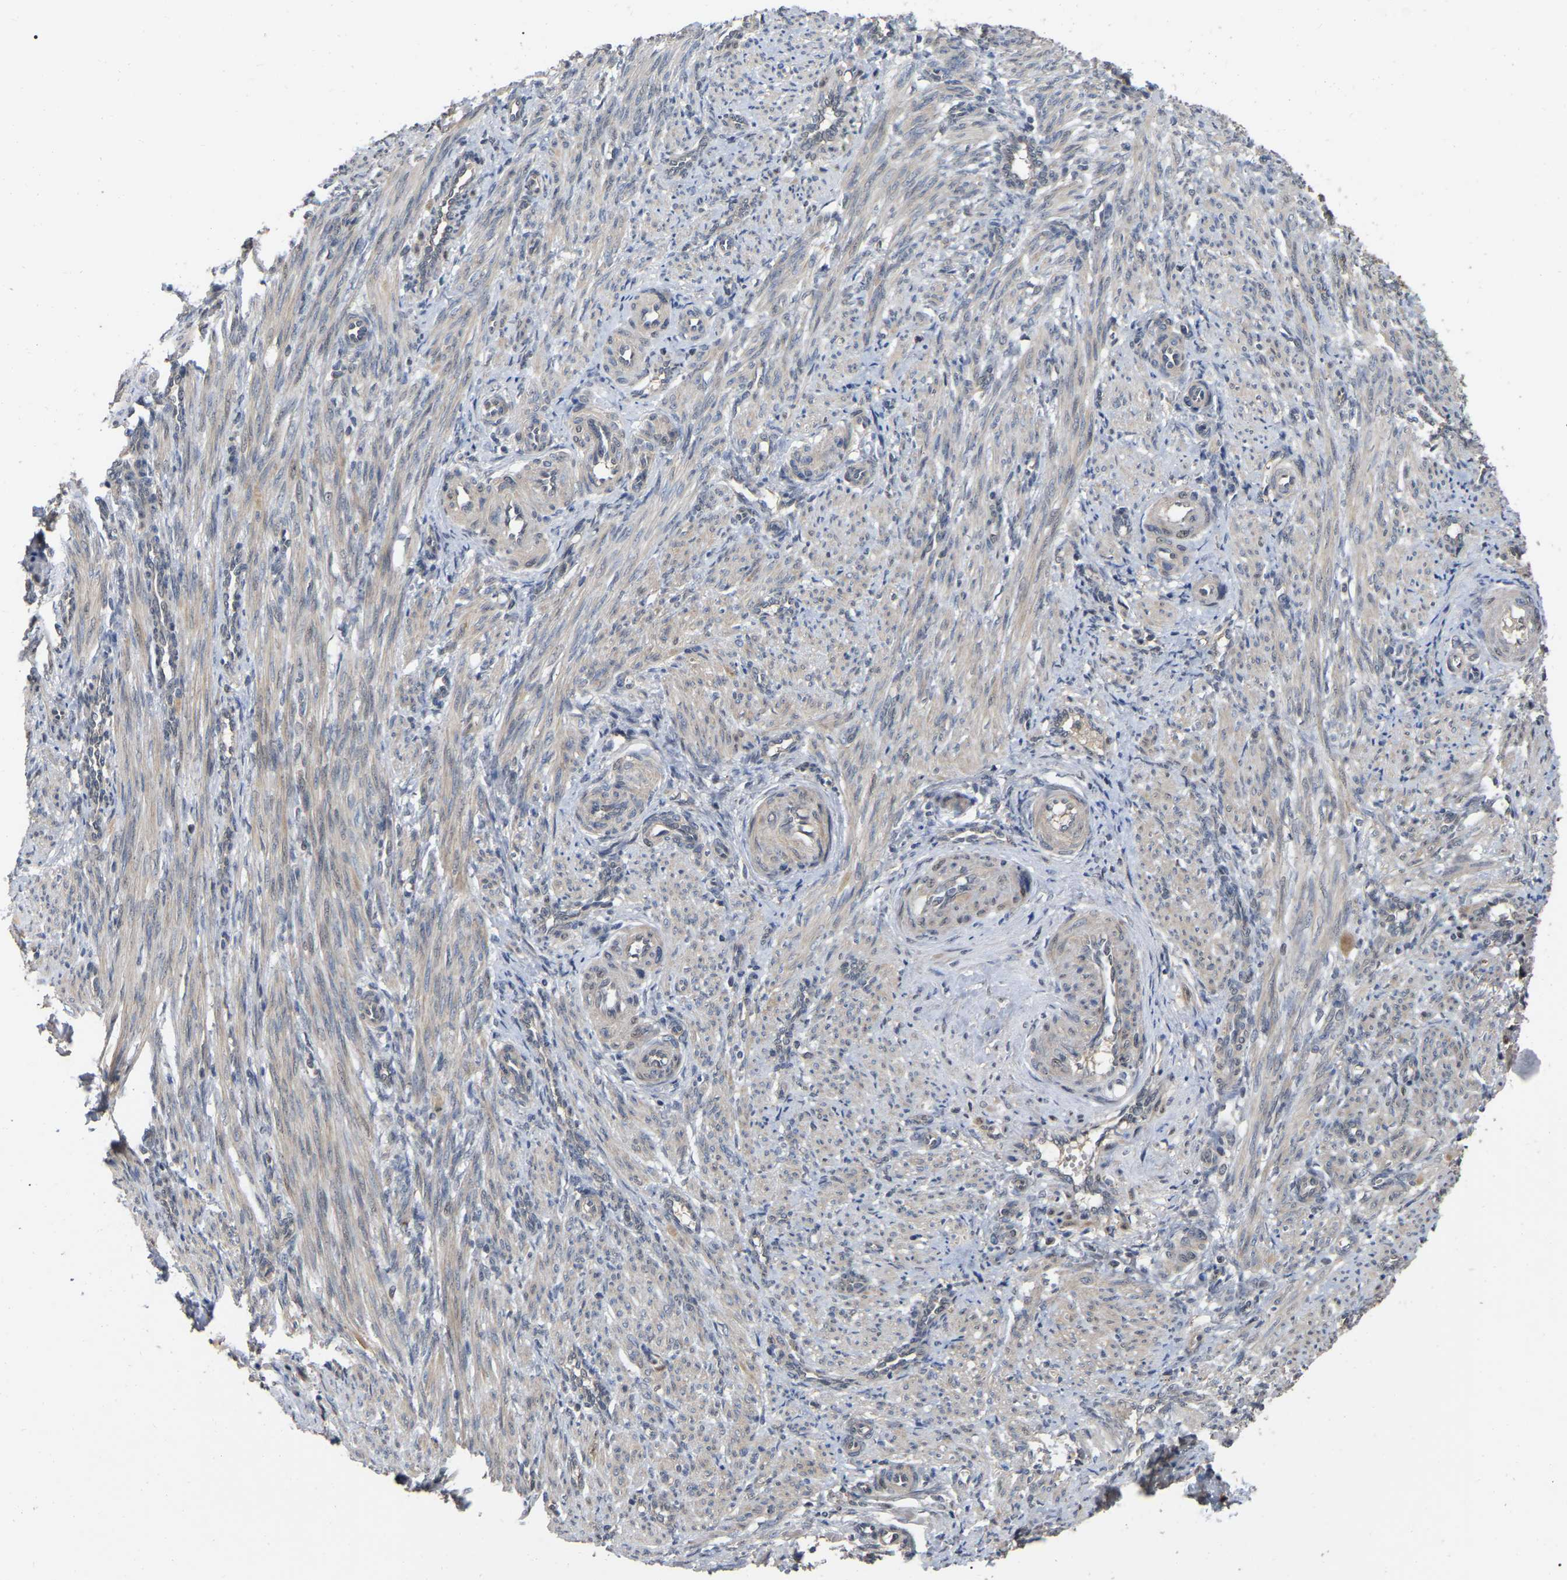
{"staining": {"intensity": "moderate", "quantity": ">75%", "location": "cytoplasmic/membranous"}, "tissue": "smooth muscle", "cell_type": "Smooth muscle cells", "image_type": "normal", "snomed": [{"axis": "morphology", "description": "Normal tissue, NOS"}, {"axis": "topography", "description": "Endometrium"}], "caption": "Immunohistochemistry (IHC) micrograph of benign human smooth muscle stained for a protein (brown), which demonstrates medium levels of moderate cytoplasmic/membranous staining in about >75% of smooth muscle cells.", "gene": "FAM219A", "patient": {"sex": "female", "age": 33}}